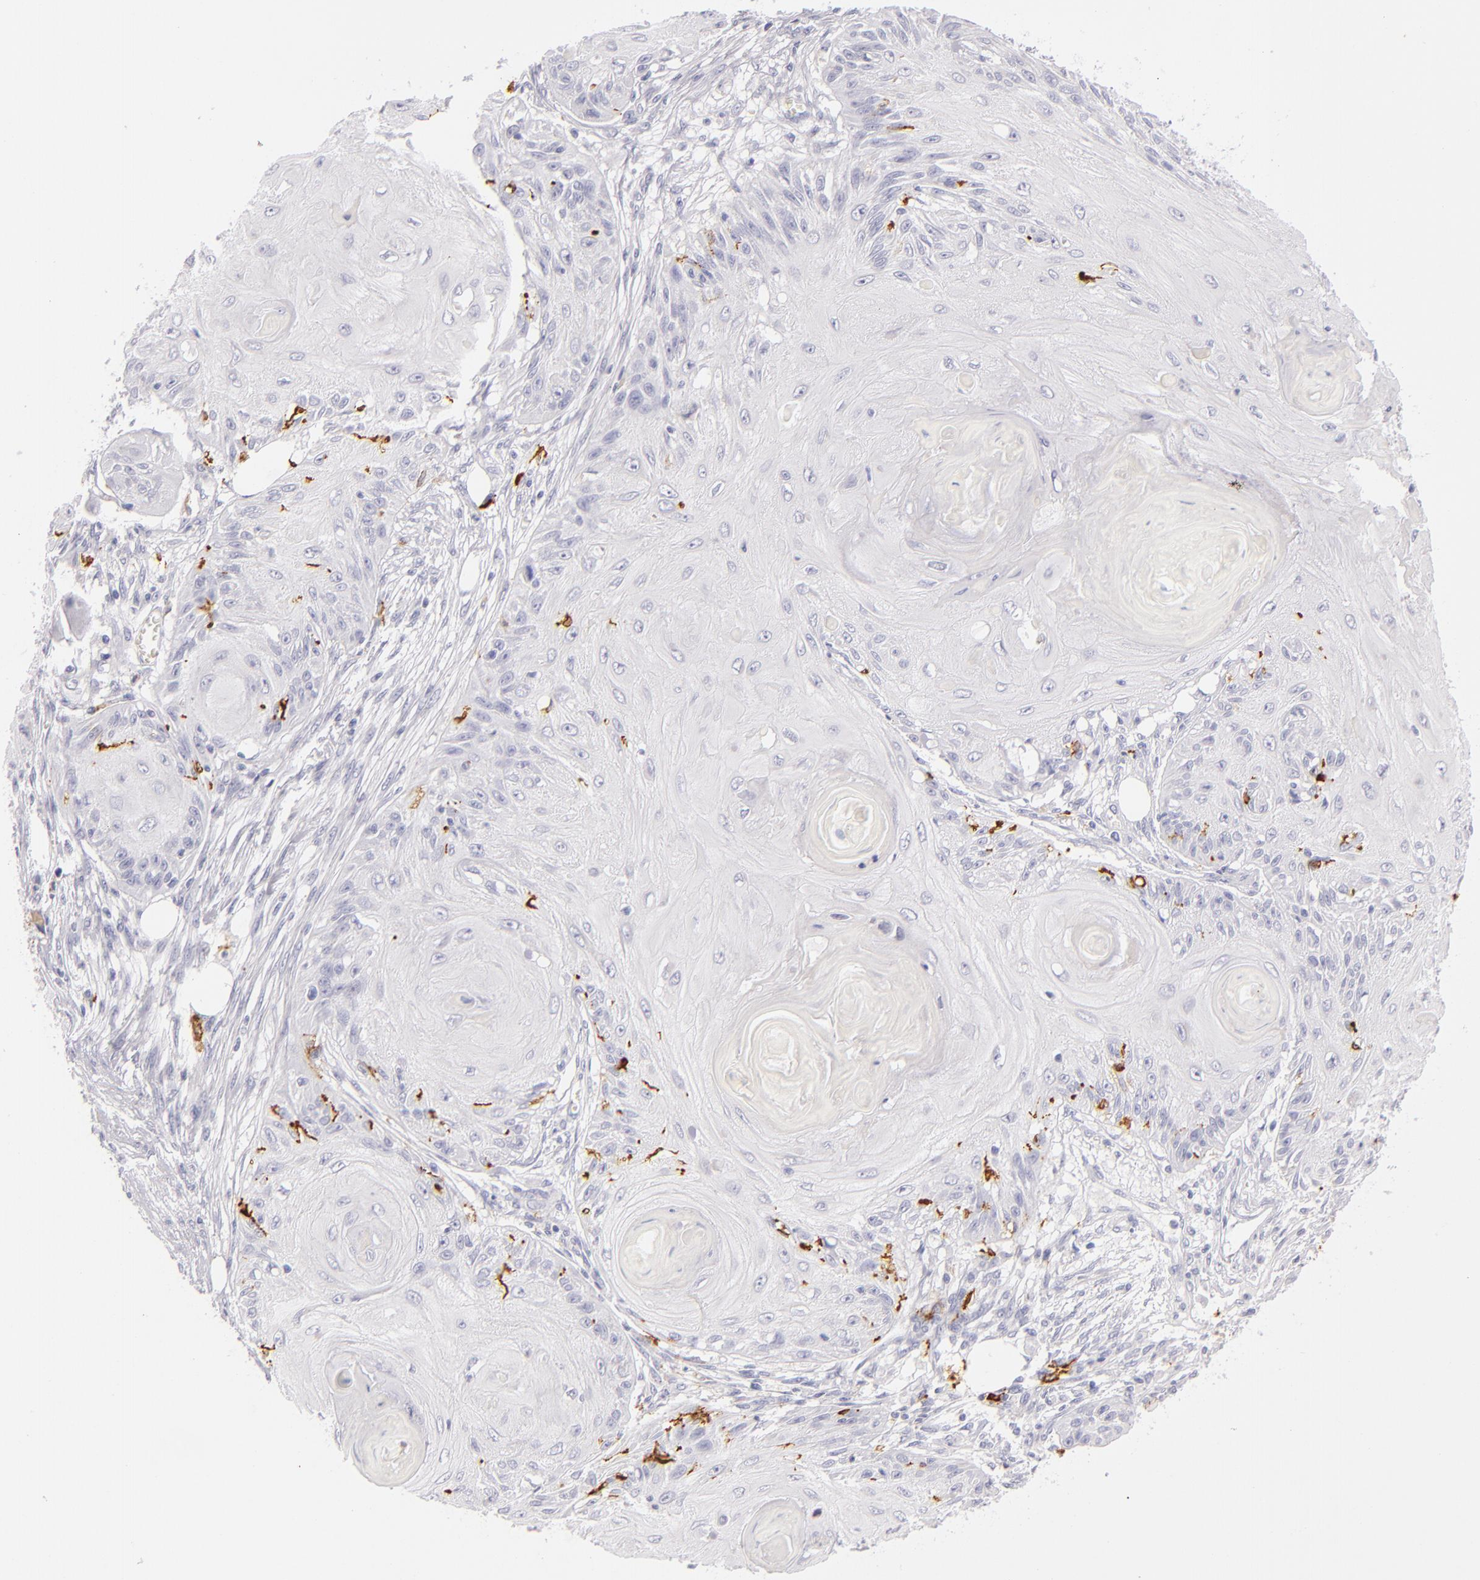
{"staining": {"intensity": "negative", "quantity": "none", "location": "none"}, "tissue": "skin cancer", "cell_type": "Tumor cells", "image_type": "cancer", "snomed": [{"axis": "morphology", "description": "Squamous cell carcinoma, NOS"}, {"axis": "topography", "description": "Skin"}], "caption": "Skin squamous cell carcinoma was stained to show a protein in brown. There is no significant positivity in tumor cells.", "gene": "CD207", "patient": {"sex": "female", "age": 88}}